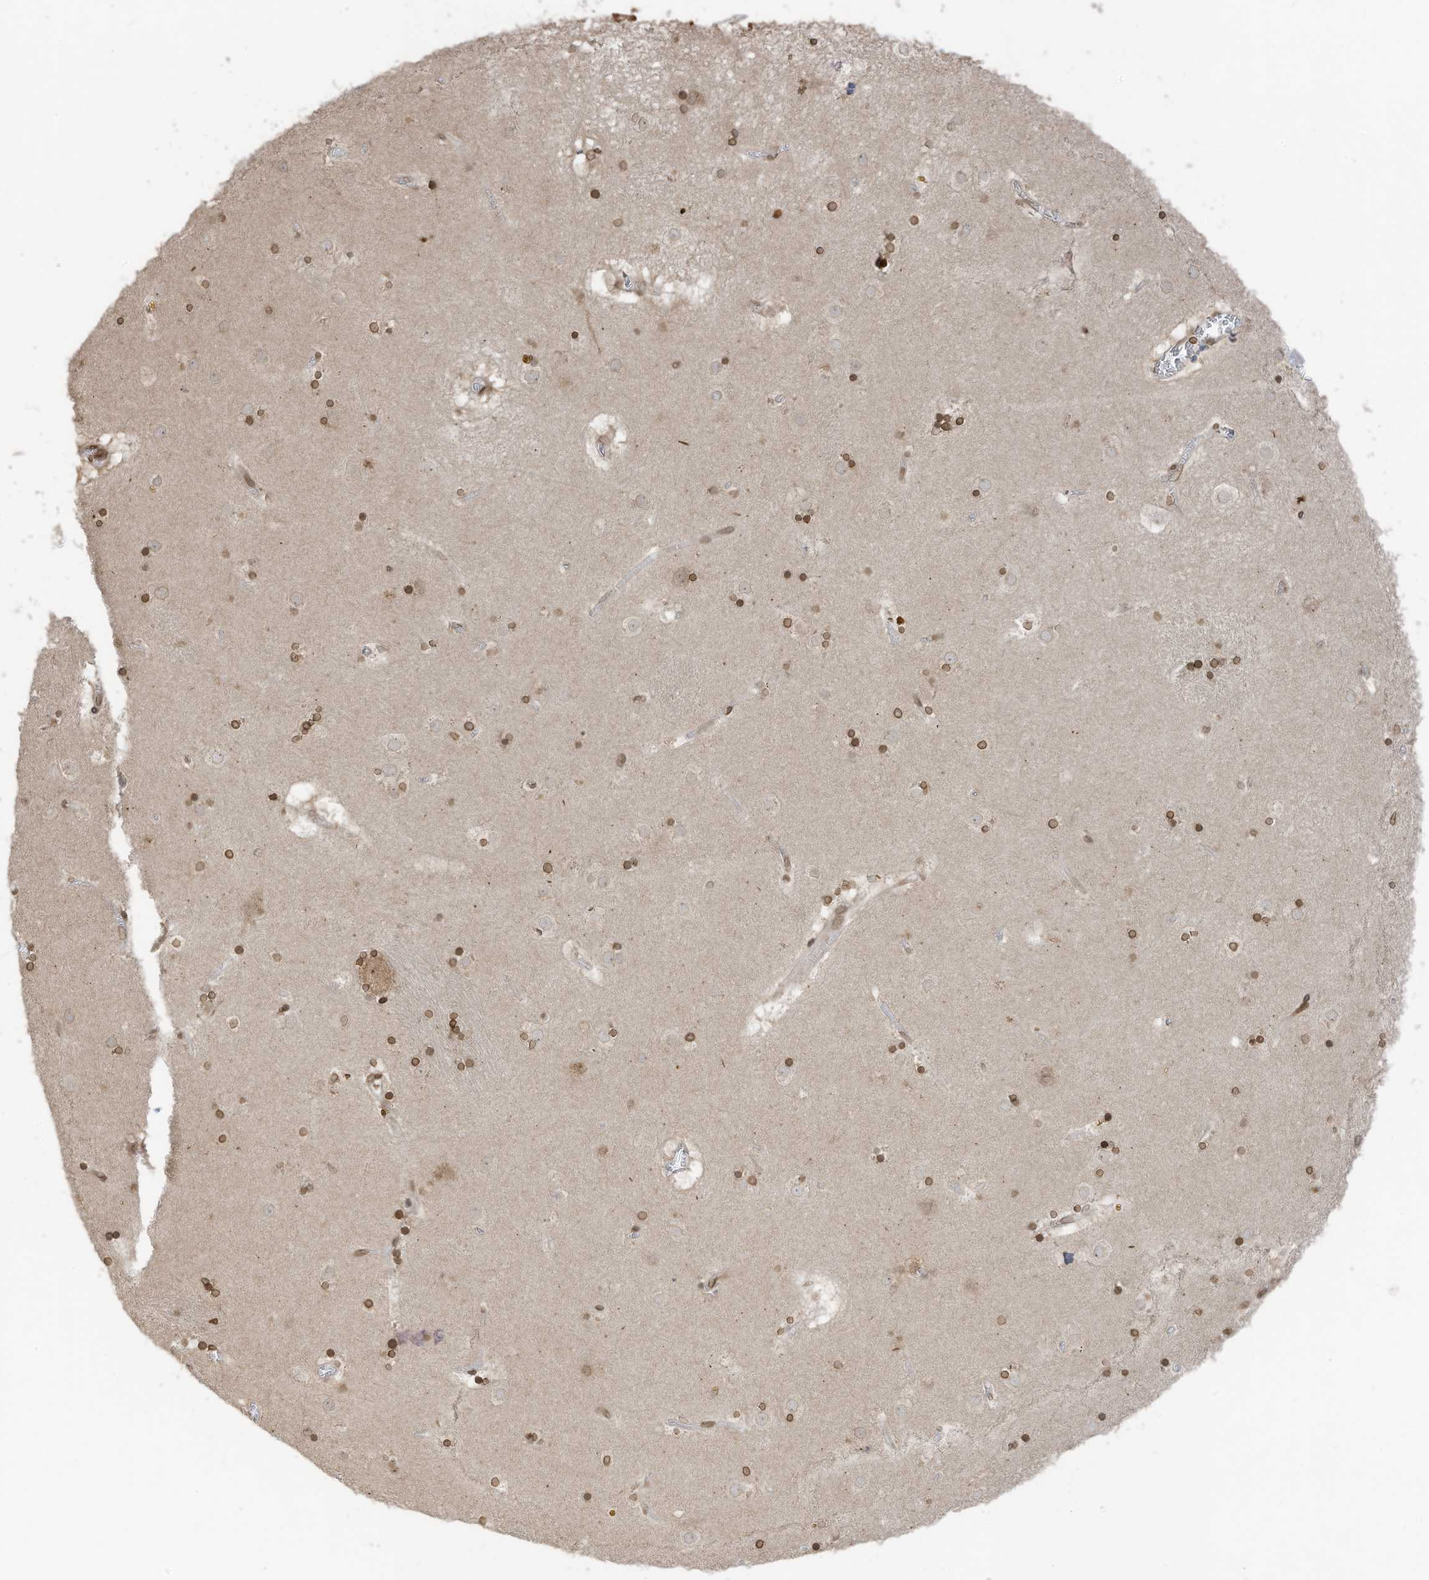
{"staining": {"intensity": "moderate", "quantity": ">75%", "location": "nuclear"}, "tissue": "caudate", "cell_type": "Glial cells", "image_type": "normal", "snomed": [{"axis": "morphology", "description": "Normal tissue, NOS"}, {"axis": "topography", "description": "Lateral ventricle wall"}], "caption": "Caudate stained with DAB (3,3'-diaminobenzidine) immunohistochemistry (IHC) demonstrates medium levels of moderate nuclear staining in approximately >75% of glial cells.", "gene": "RABL3", "patient": {"sex": "male", "age": 70}}